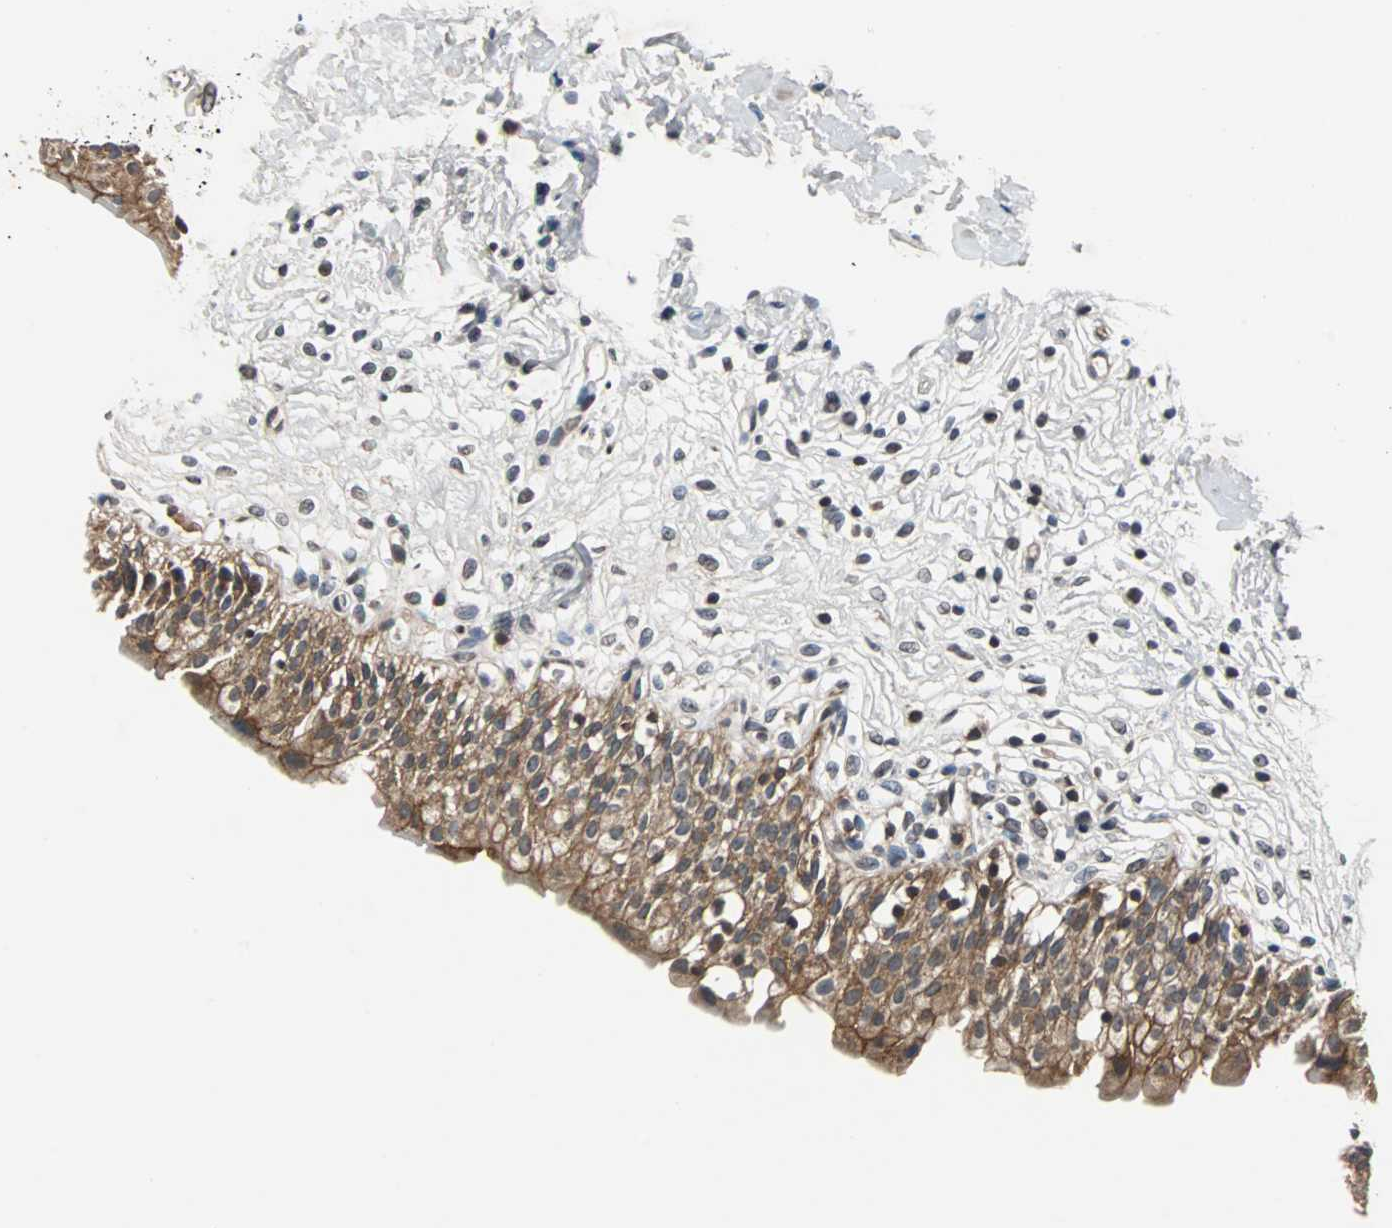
{"staining": {"intensity": "moderate", "quantity": ">75%", "location": "cytoplasmic/membranous"}, "tissue": "urinary bladder", "cell_type": "Urothelial cells", "image_type": "normal", "snomed": [{"axis": "morphology", "description": "Normal tissue, NOS"}, {"axis": "topography", "description": "Urinary bladder"}], "caption": "Urothelial cells show moderate cytoplasmic/membranous staining in approximately >75% of cells in unremarkable urinary bladder. The staining was performed using DAB (3,3'-diaminobenzidine), with brown indicating positive protein expression. Nuclei are stained blue with hematoxylin.", "gene": "LSR", "patient": {"sex": "female", "age": 80}}